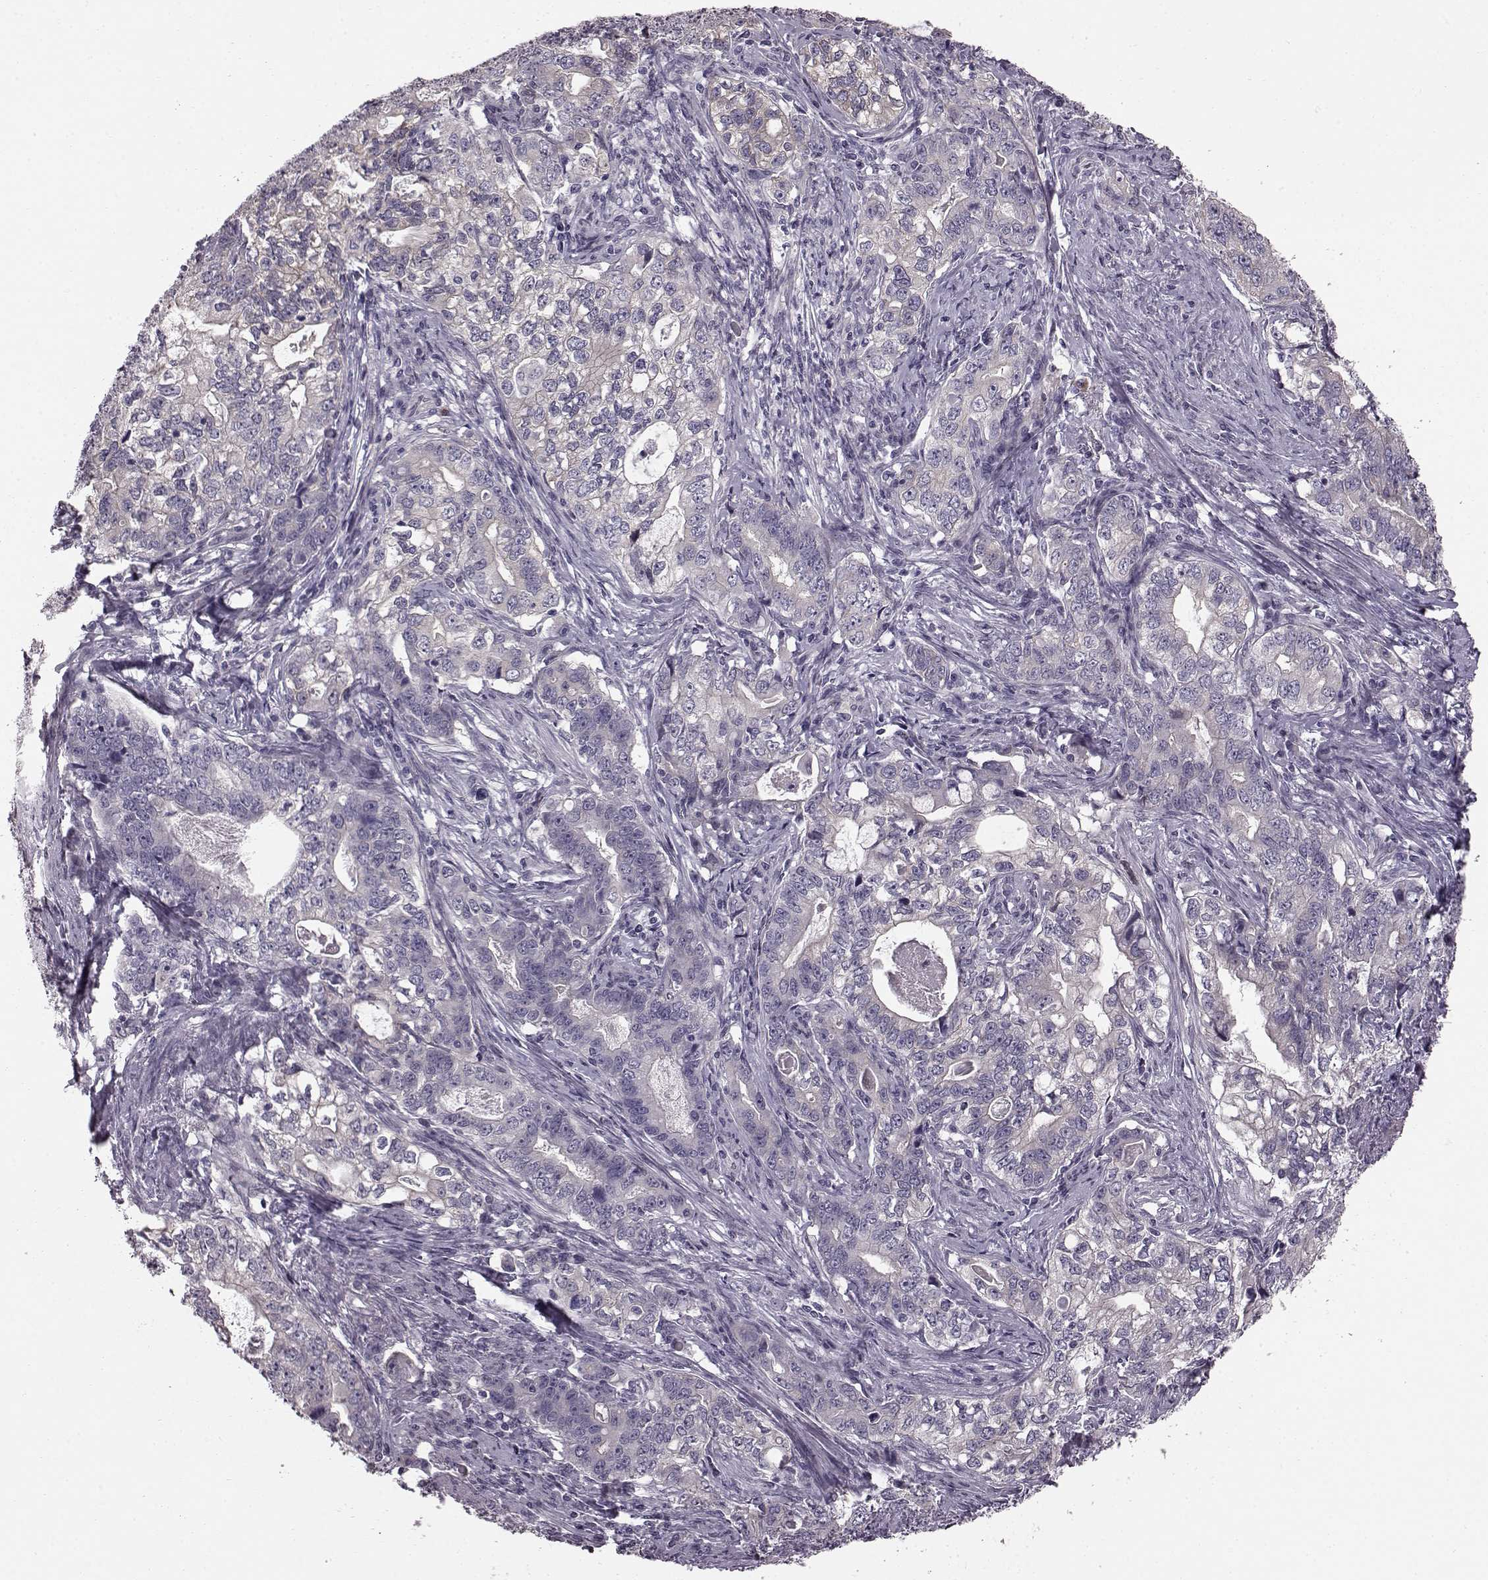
{"staining": {"intensity": "negative", "quantity": "none", "location": "none"}, "tissue": "stomach cancer", "cell_type": "Tumor cells", "image_type": "cancer", "snomed": [{"axis": "morphology", "description": "Adenocarcinoma, NOS"}, {"axis": "topography", "description": "Stomach, lower"}], "caption": "Immunohistochemical staining of human adenocarcinoma (stomach) demonstrates no significant staining in tumor cells.", "gene": "TCHHL1", "patient": {"sex": "female", "age": 72}}